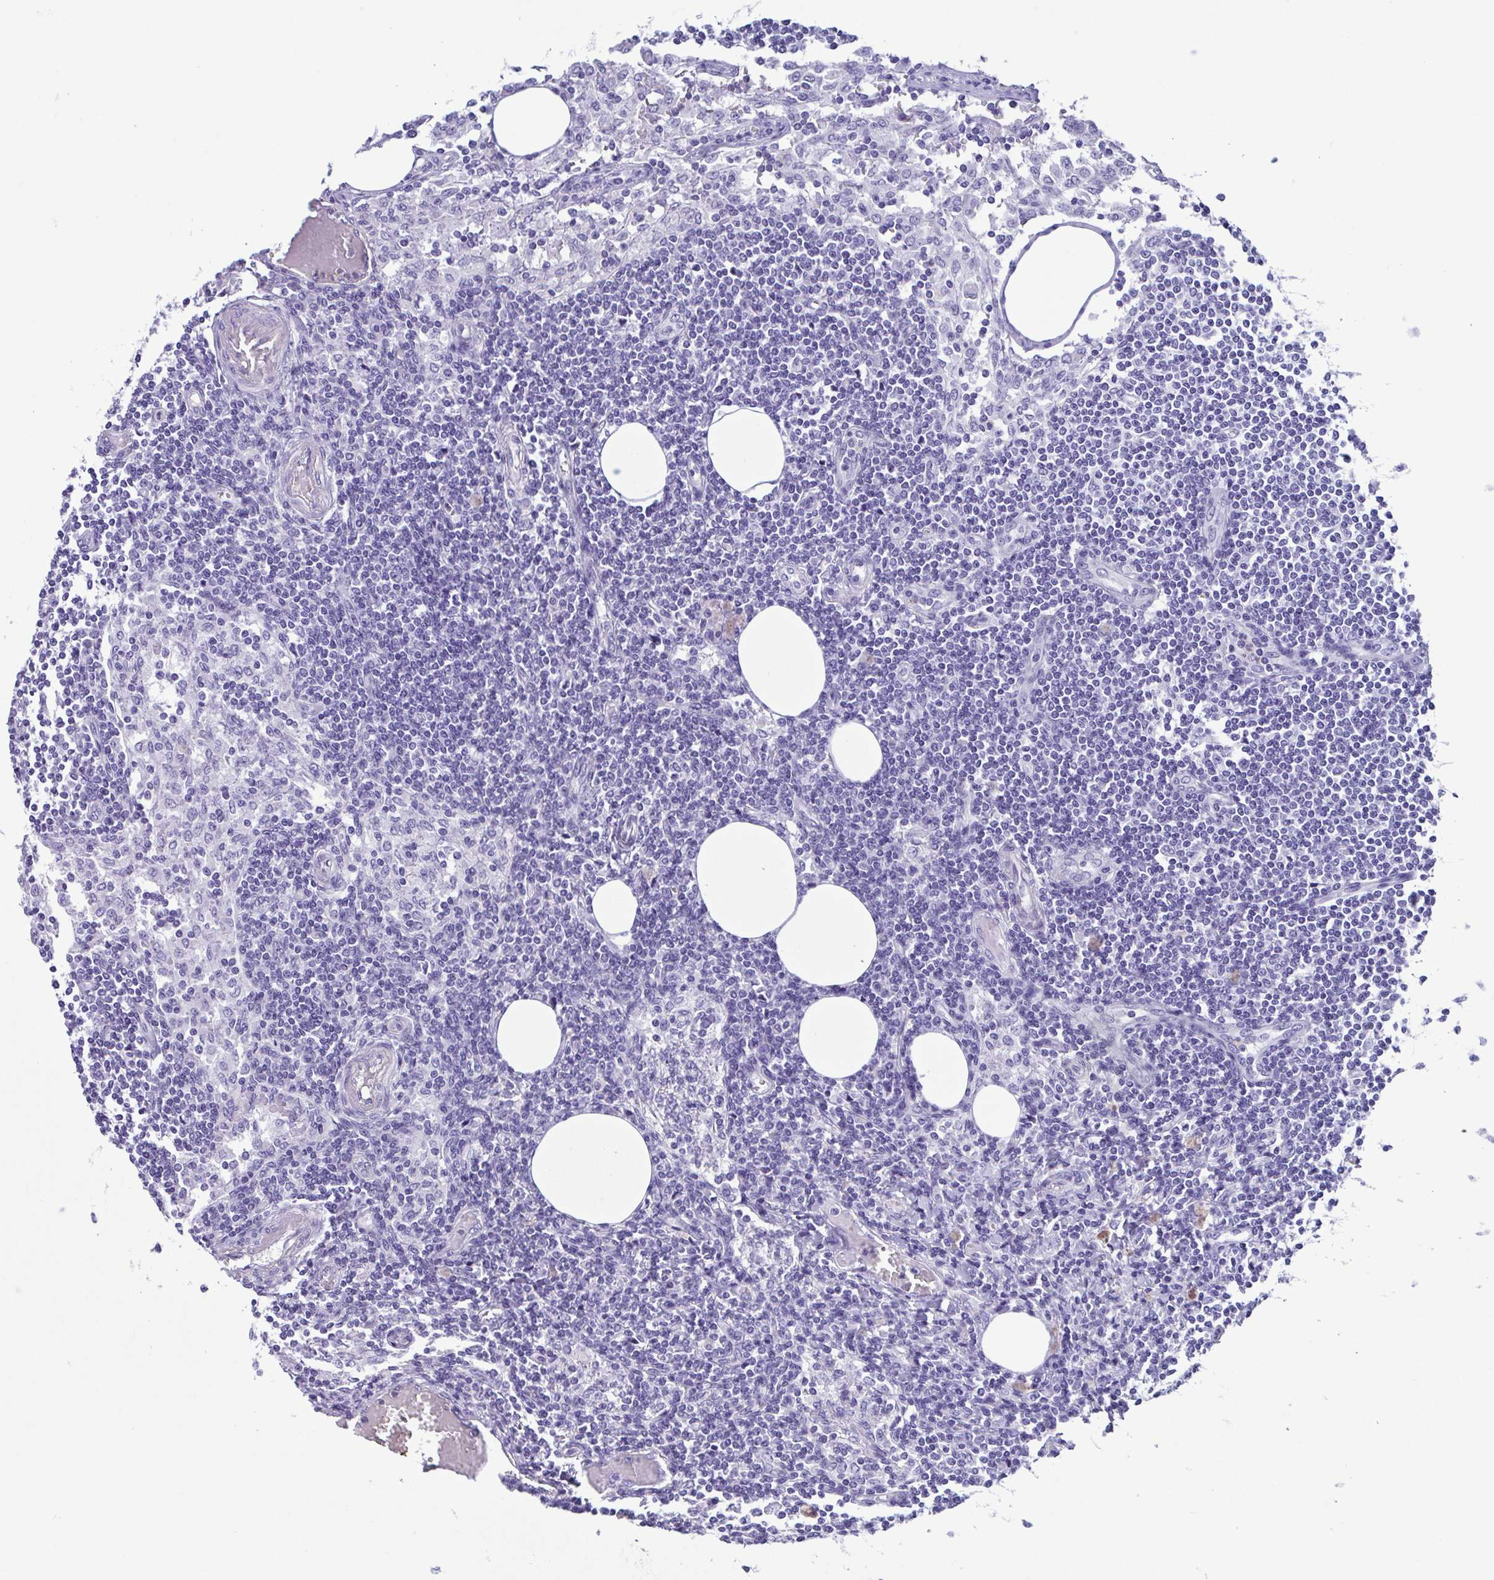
{"staining": {"intensity": "negative", "quantity": "none", "location": "none"}, "tissue": "lymph node", "cell_type": "Germinal center cells", "image_type": "normal", "snomed": [{"axis": "morphology", "description": "Normal tissue, NOS"}, {"axis": "topography", "description": "Lymph node"}], "caption": "IHC photomicrograph of normal human lymph node stained for a protein (brown), which reveals no positivity in germinal center cells.", "gene": "CYP11B1", "patient": {"sex": "female", "age": 69}}